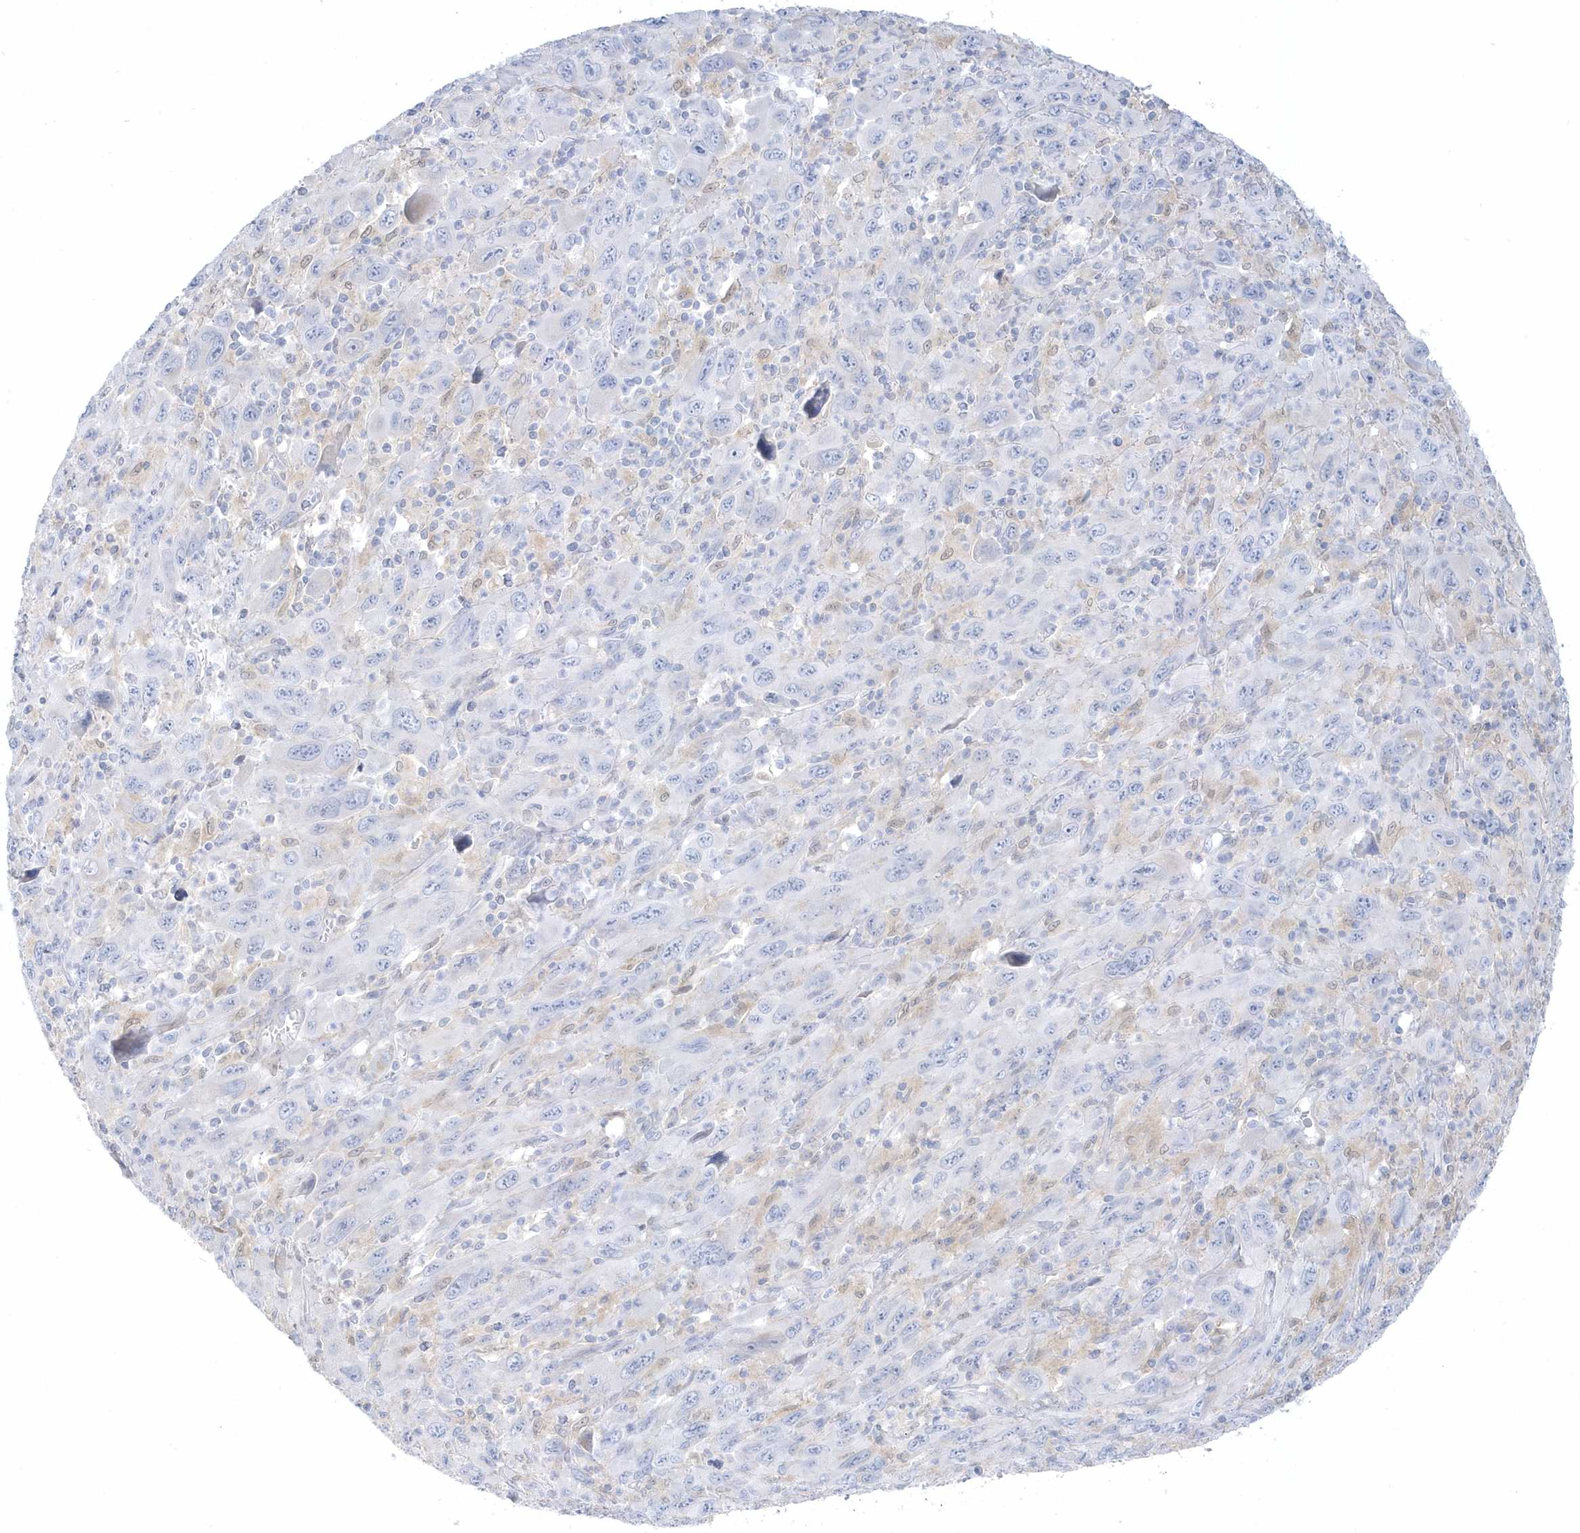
{"staining": {"intensity": "negative", "quantity": "none", "location": "none"}, "tissue": "melanoma", "cell_type": "Tumor cells", "image_type": "cancer", "snomed": [{"axis": "morphology", "description": "Malignant melanoma, Metastatic site"}, {"axis": "topography", "description": "Skin"}], "caption": "DAB immunohistochemical staining of malignant melanoma (metastatic site) displays no significant expression in tumor cells.", "gene": "PCBD1", "patient": {"sex": "female", "age": 56}}